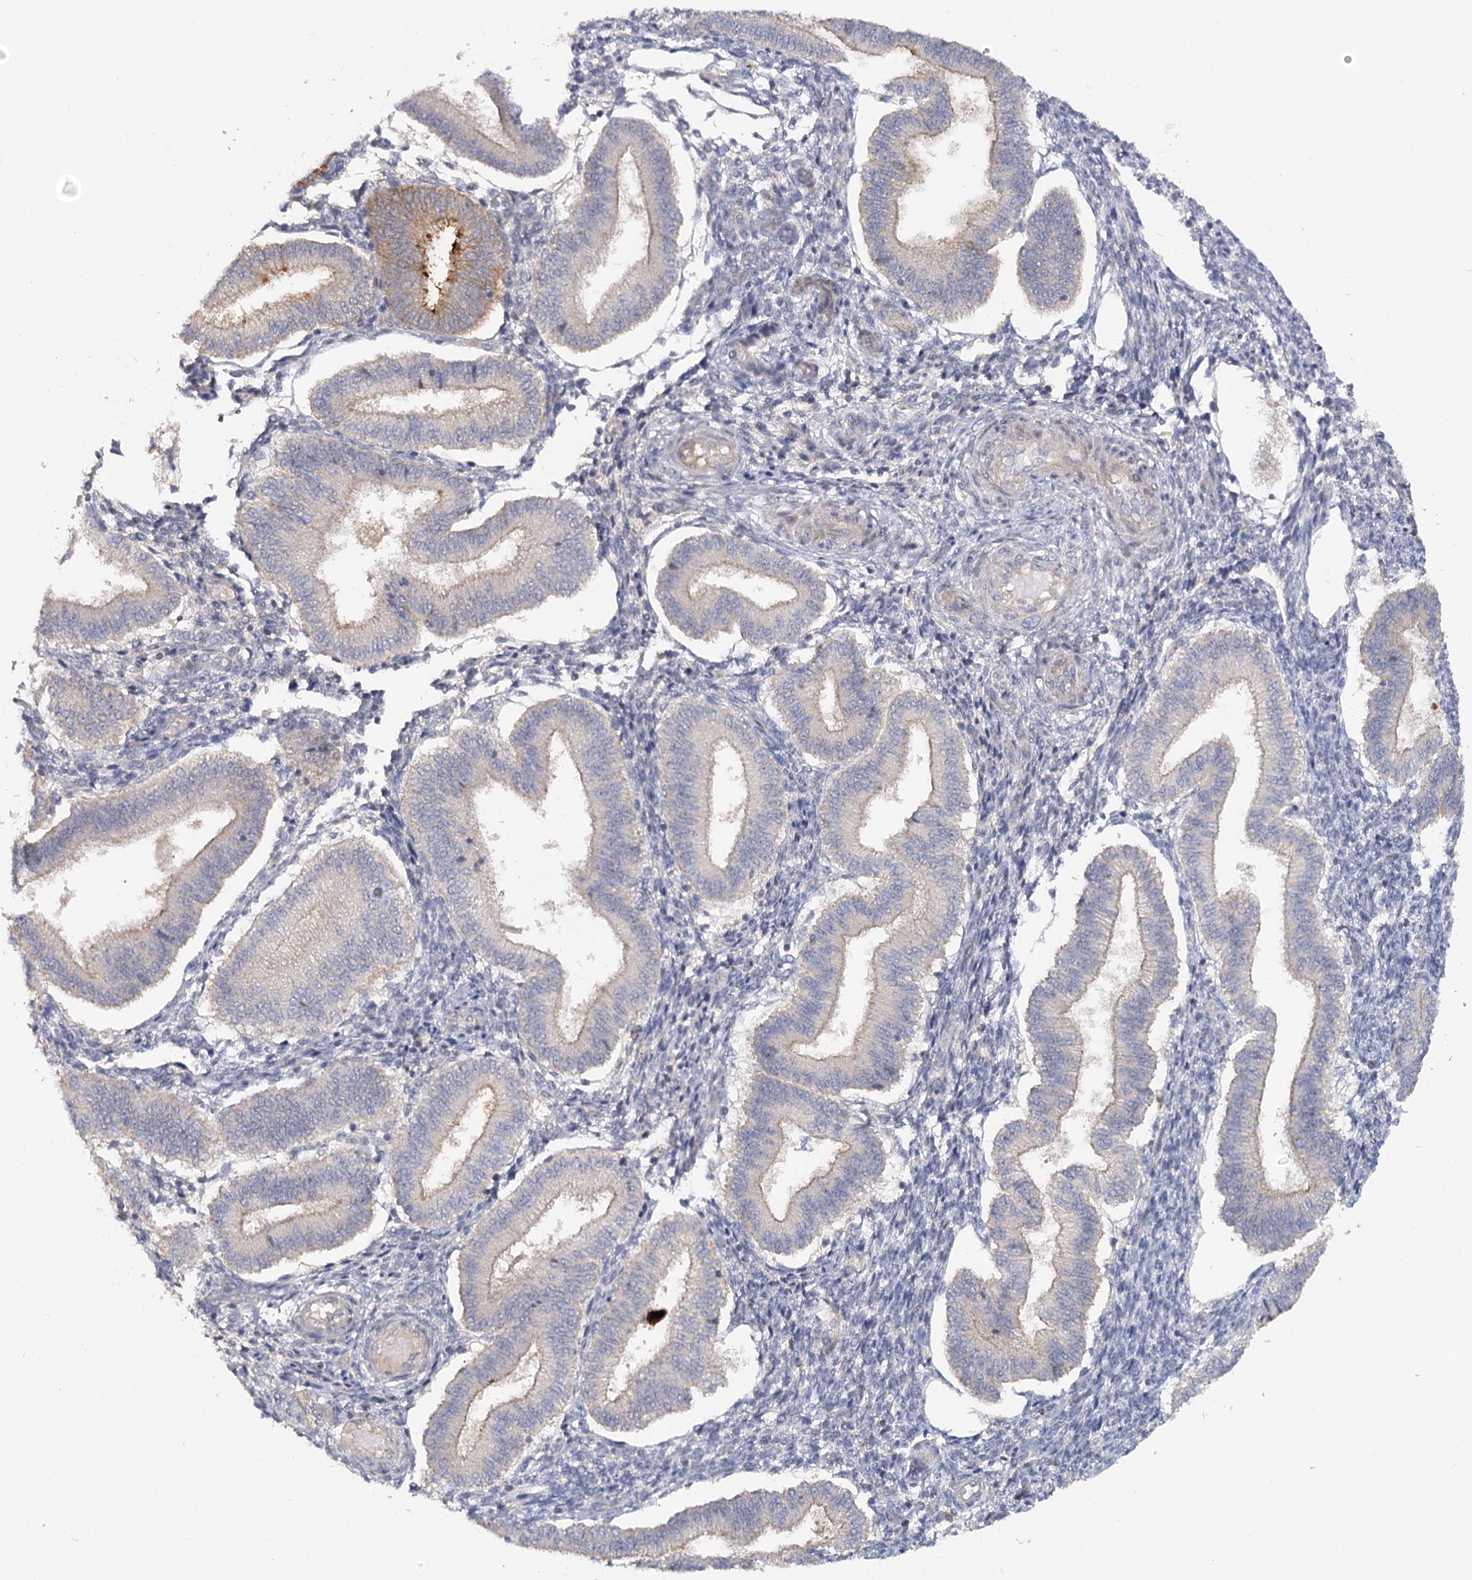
{"staining": {"intensity": "negative", "quantity": "none", "location": "none"}, "tissue": "endometrium", "cell_type": "Cells in endometrial stroma", "image_type": "normal", "snomed": [{"axis": "morphology", "description": "Normal tissue, NOS"}, {"axis": "topography", "description": "Endometrium"}], "caption": "The image displays no staining of cells in endometrial stroma in benign endometrium. (Brightfield microscopy of DAB (3,3'-diaminobenzidine) immunohistochemistry at high magnification).", "gene": "ANGPTL5", "patient": {"sex": "female", "age": 39}}